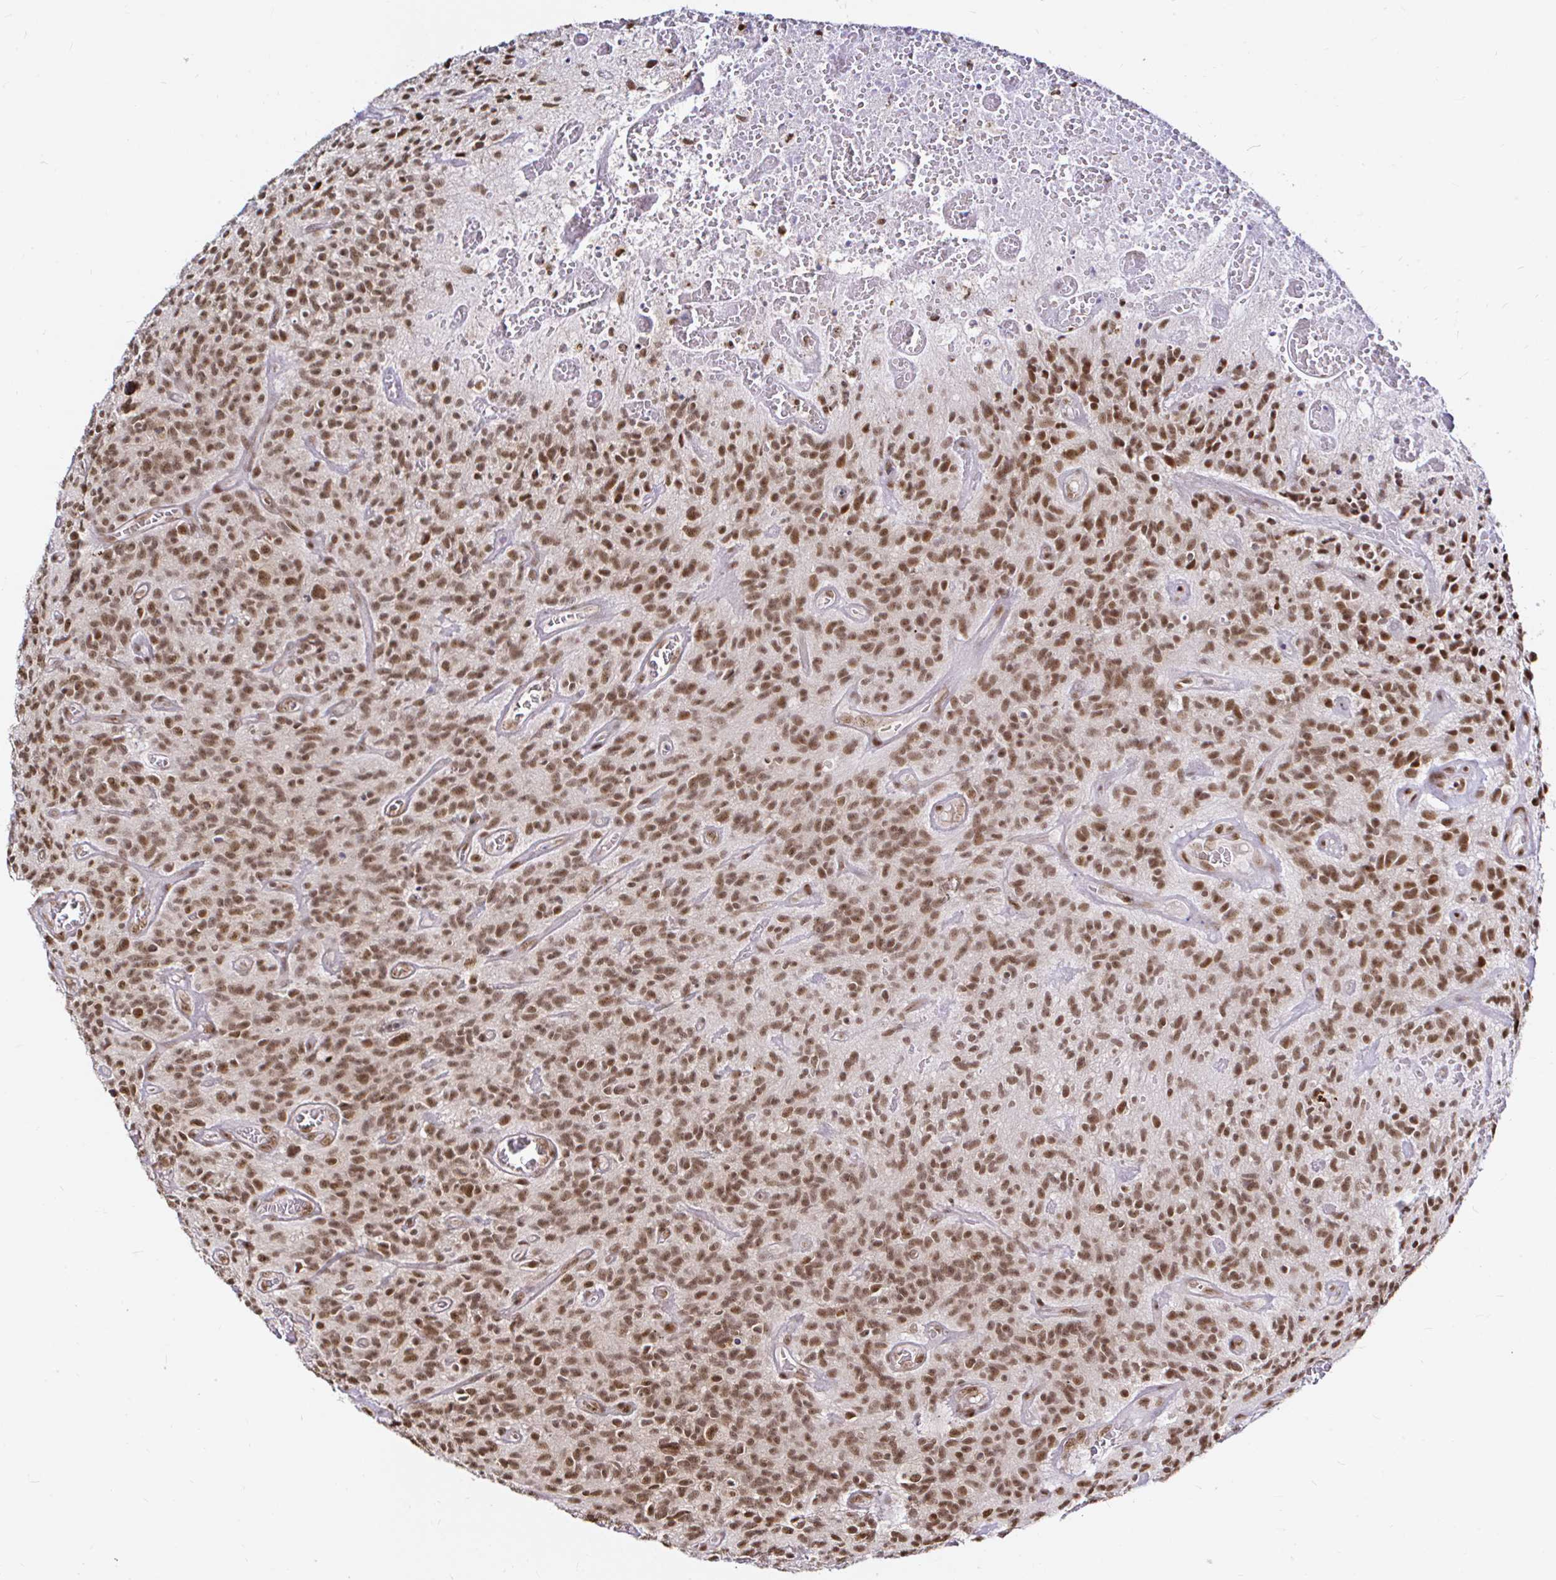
{"staining": {"intensity": "moderate", "quantity": ">75%", "location": "nuclear"}, "tissue": "glioma", "cell_type": "Tumor cells", "image_type": "cancer", "snomed": [{"axis": "morphology", "description": "Glioma, malignant, High grade"}, {"axis": "topography", "description": "Brain"}], "caption": "The histopathology image exhibits a brown stain indicating the presence of a protein in the nuclear of tumor cells in glioma. (DAB (3,3'-diaminobenzidine) IHC, brown staining for protein, blue staining for nuclei).", "gene": "SNRPC", "patient": {"sex": "male", "age": 76}}